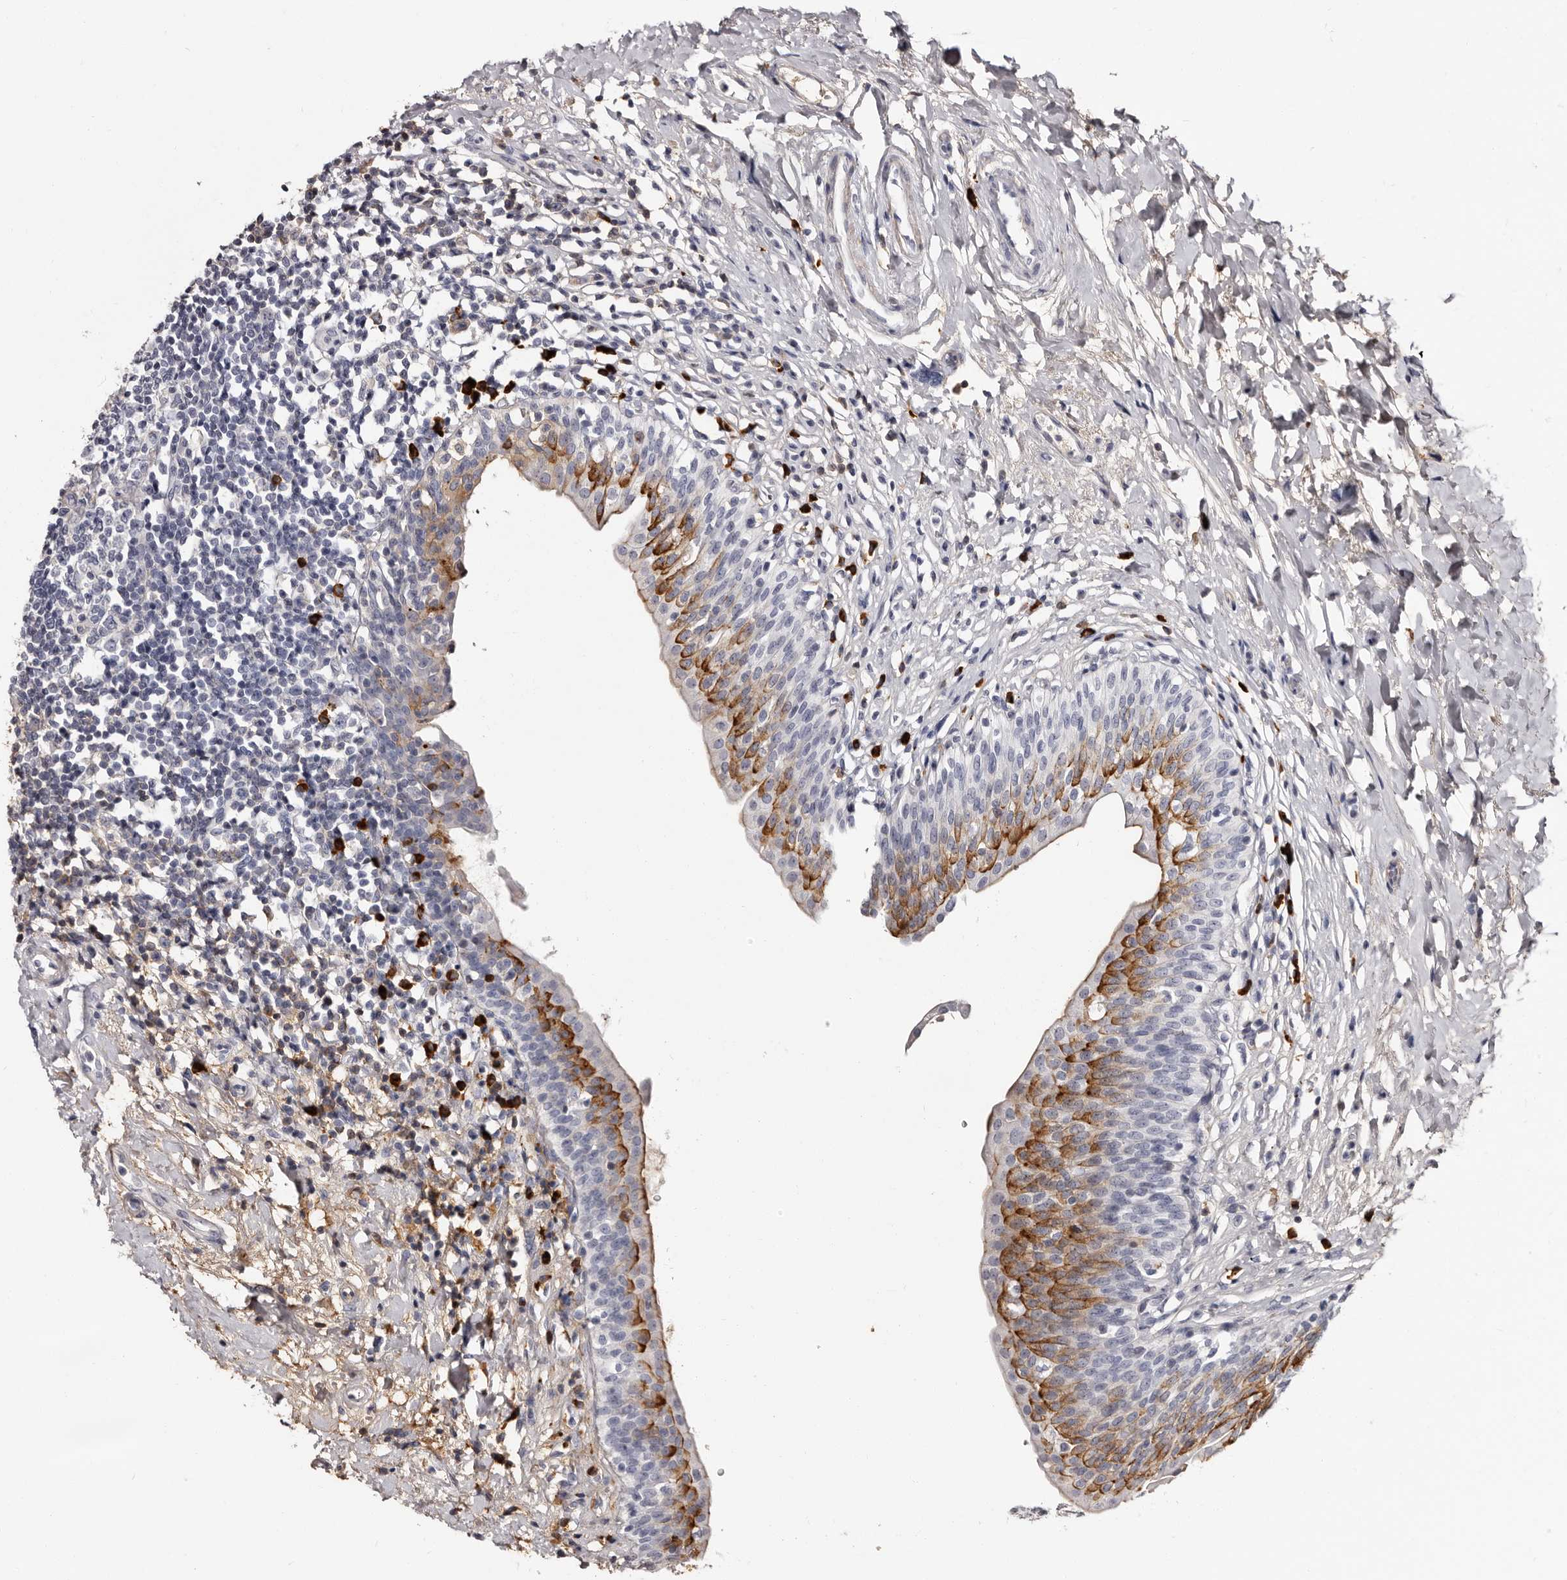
{"staining": {"intensity": "moderate", "quantity": "25%-75%", "location": "cytoplasmic/membranous"}, "tissue": "urinary bladder", "cell_type": "Urothelial cells", "image_type": "normal", "snomed": [{"axis": "morphology", "description": "Normal tissue, NOS"}, {"axis": "topography", "description": "Urinary bladder"}], "caption": "Immunohistochemistry of normal human urinary bladder reveals medium levels of moderate cytoplasmic/membranous staining in about 25%-75% of urothelial cells. Using DAB (3,3'-diaminobenzidine) (brown) and hematoxylin (blue) stains, captured at high magnification using brightfield microscopy.", "gene": "TBC1D22B", "patient": {"sex": "male", "age": 83}}